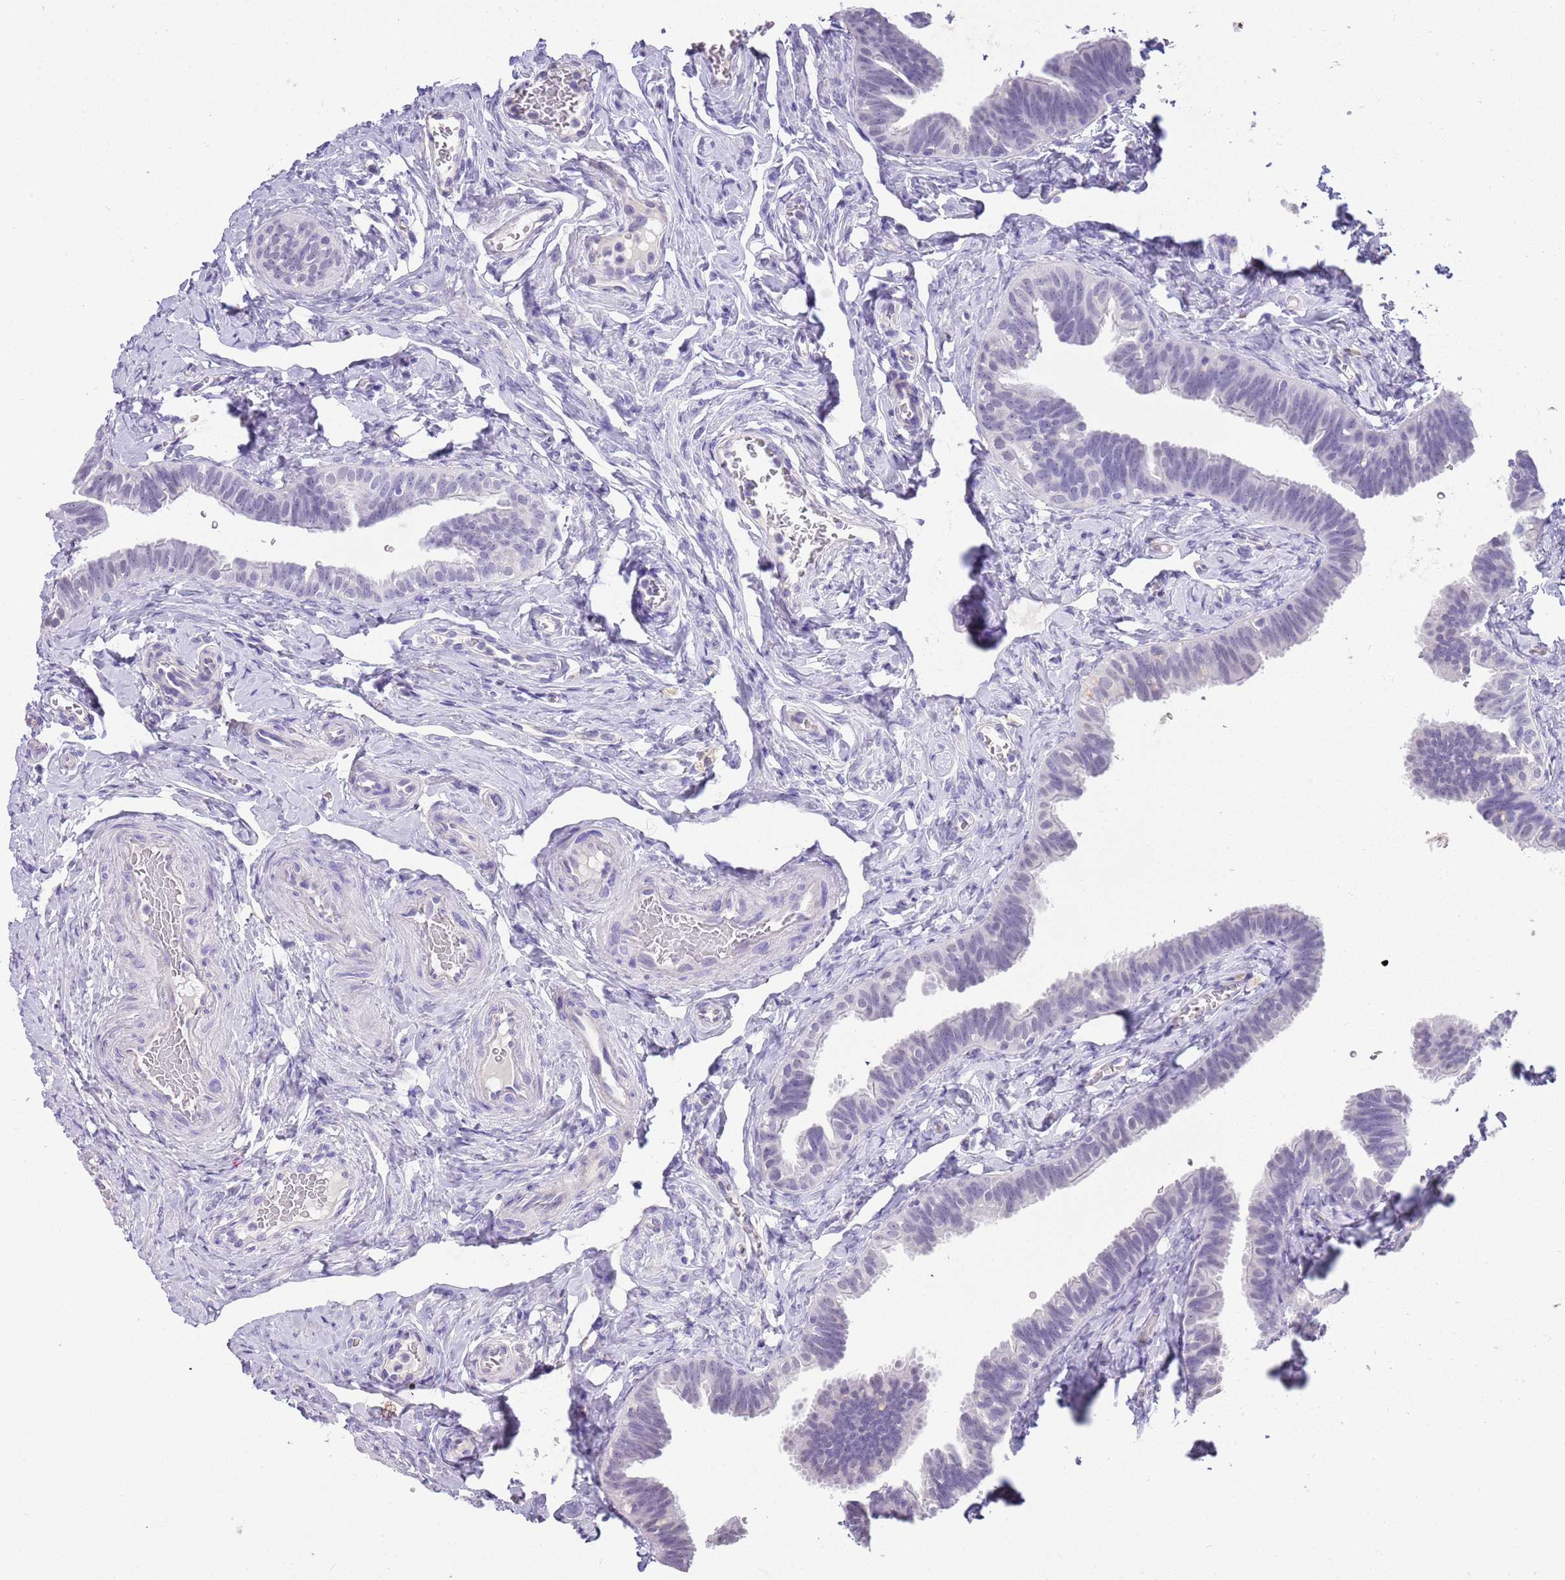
{"staining": {"intensity": "negative", "quantity": "none", "location": "none"}, "tissue": "fallopian tube", "cell_type": "Glandular cells", "image_type": "normal", "snomed": [{"axis": "morphology", "description": "Normal tissue, NOS"}, {"axis": "topography", "description": "Fallopian tube"}], "caption": "Glandular cells show no significant expression in unremarkable fallopian tube.", "gene": "CTRC", "patient": {"sex": "female", "age": 39}}